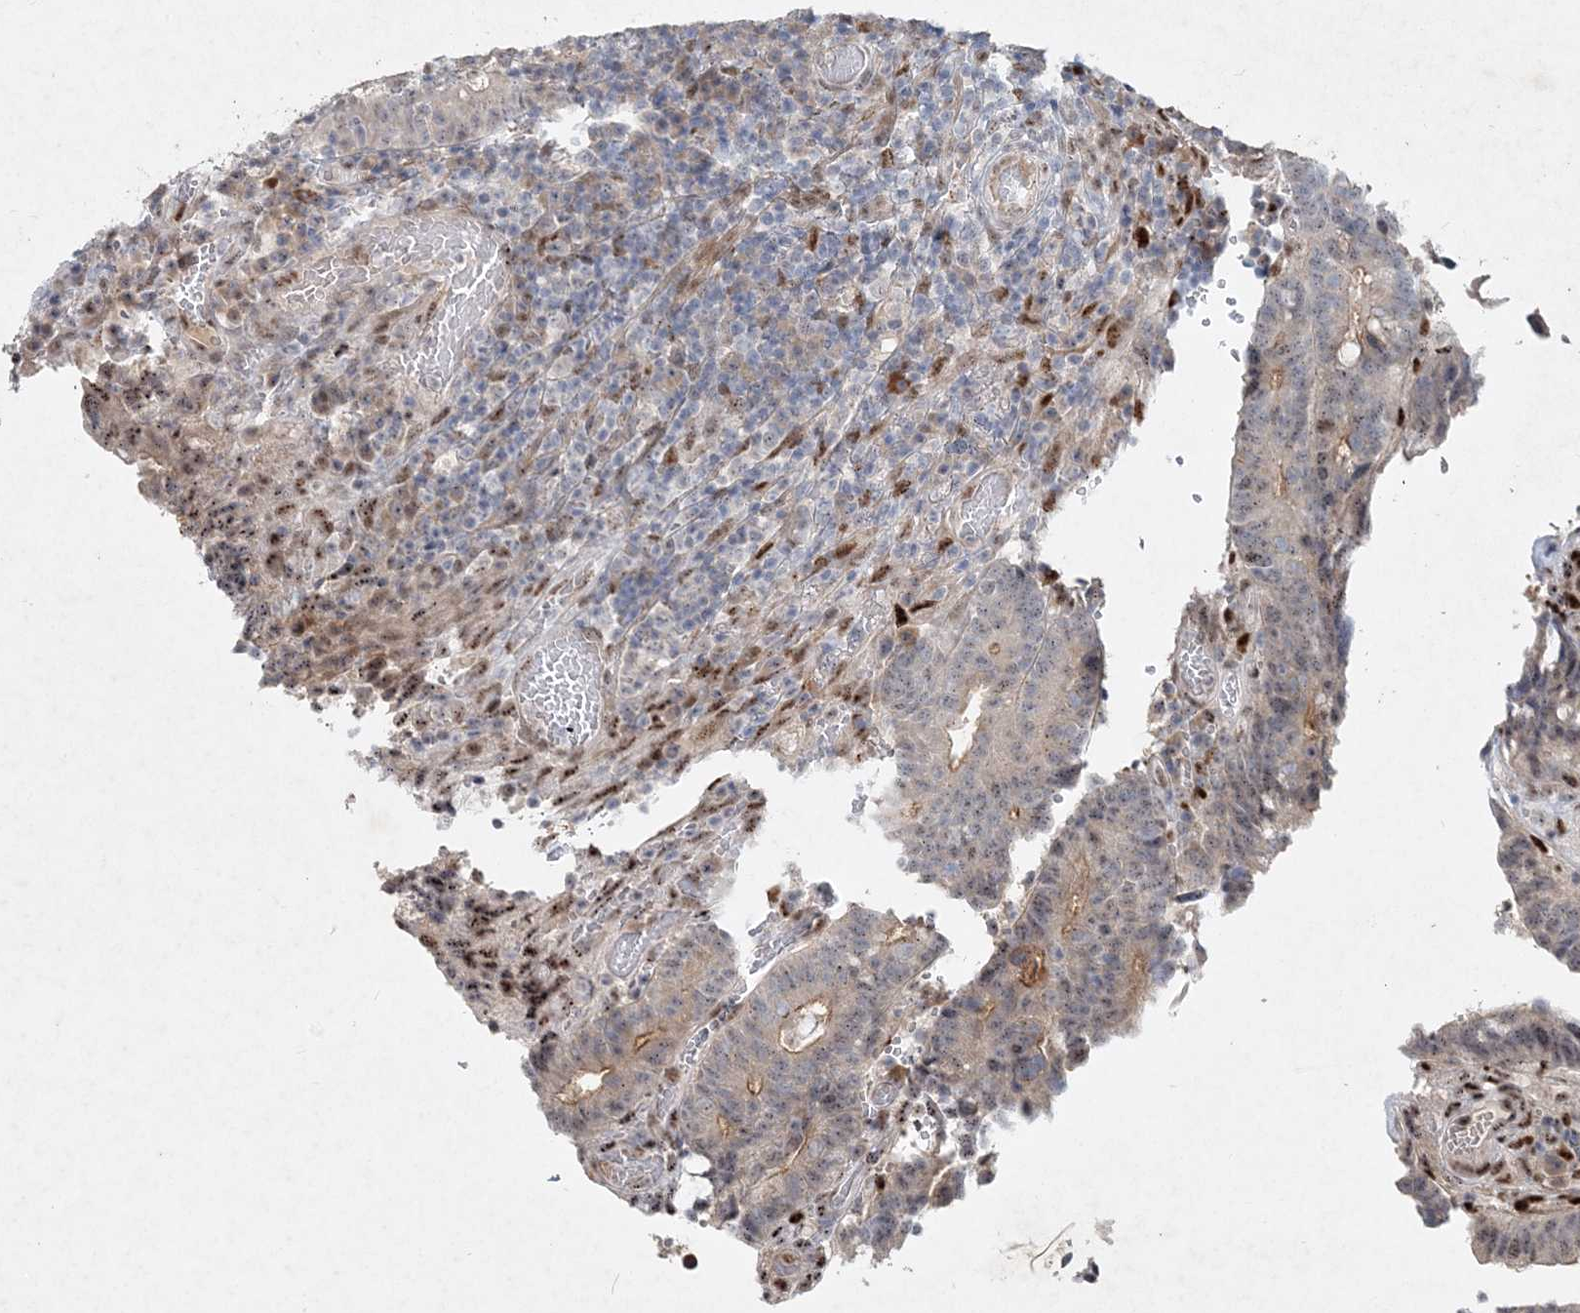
{"staining": {"intensity": "moderate", "quantity": "<25%", "location": "cytoplasmic/membranous,nuclear"}, "tissue": "colorectal cancer", "cell_type": "Tumor cells", "image_type": "cancer", "snomed": [{"axis": "morphology", "description": "Adenocarcinoma, NOS"}, {"axis": "topography", "description": "Colon"}], "caption": "Tumor cells exhibit moderate cytoplasmic/membranous and nuclear staining in approximately <25% of cells in colorectal cancer (adenocarcinoma). The staining is performed using DAB (3,3'-diaminobenzidine) brown chromogen to label protein expression. The nuclei are counter-stained blue using hematoxylin.", "gene": "GIN1", "patient": {"sex": "female", "age": 66}}